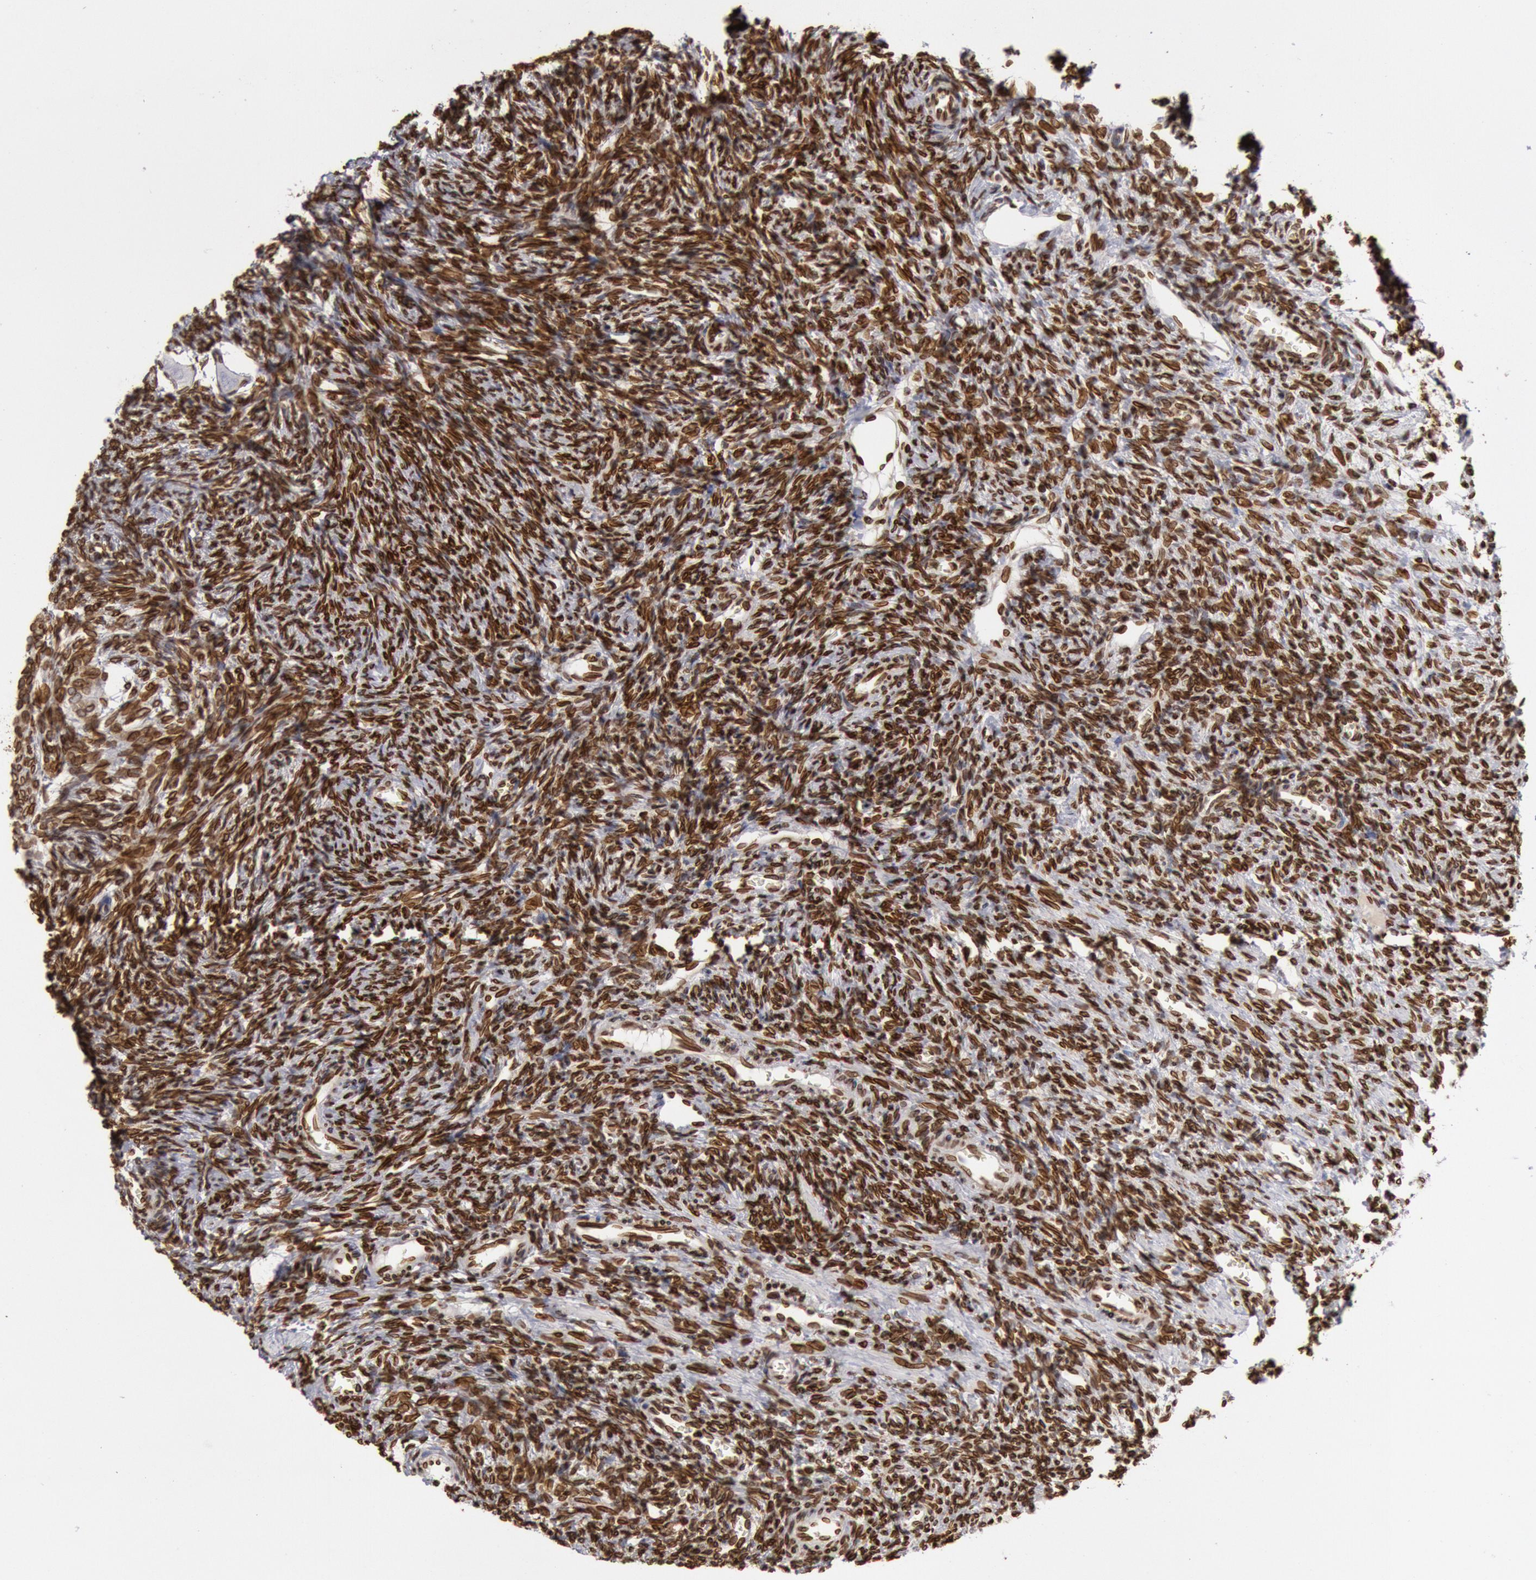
{"staining": {"intensity": "strong", "quantity": ">75%", "location": "nuclear"}, "tissue": "ovary", "cell_type": "Follicle cells", "image_type": "normal", "snomed": [{"axis": "morphology", "description": "Normal tissue, NOS"}, {"axis": "topography", "description": "Ovary"}], "caption": "This image reveals immunohistochemistry staining of unremarkable human ovary, with high strong nuclear staining in approximately >75% of follicle cells.", "gene": "SUN2", "patient": {"sex": "female", "age": 27}}